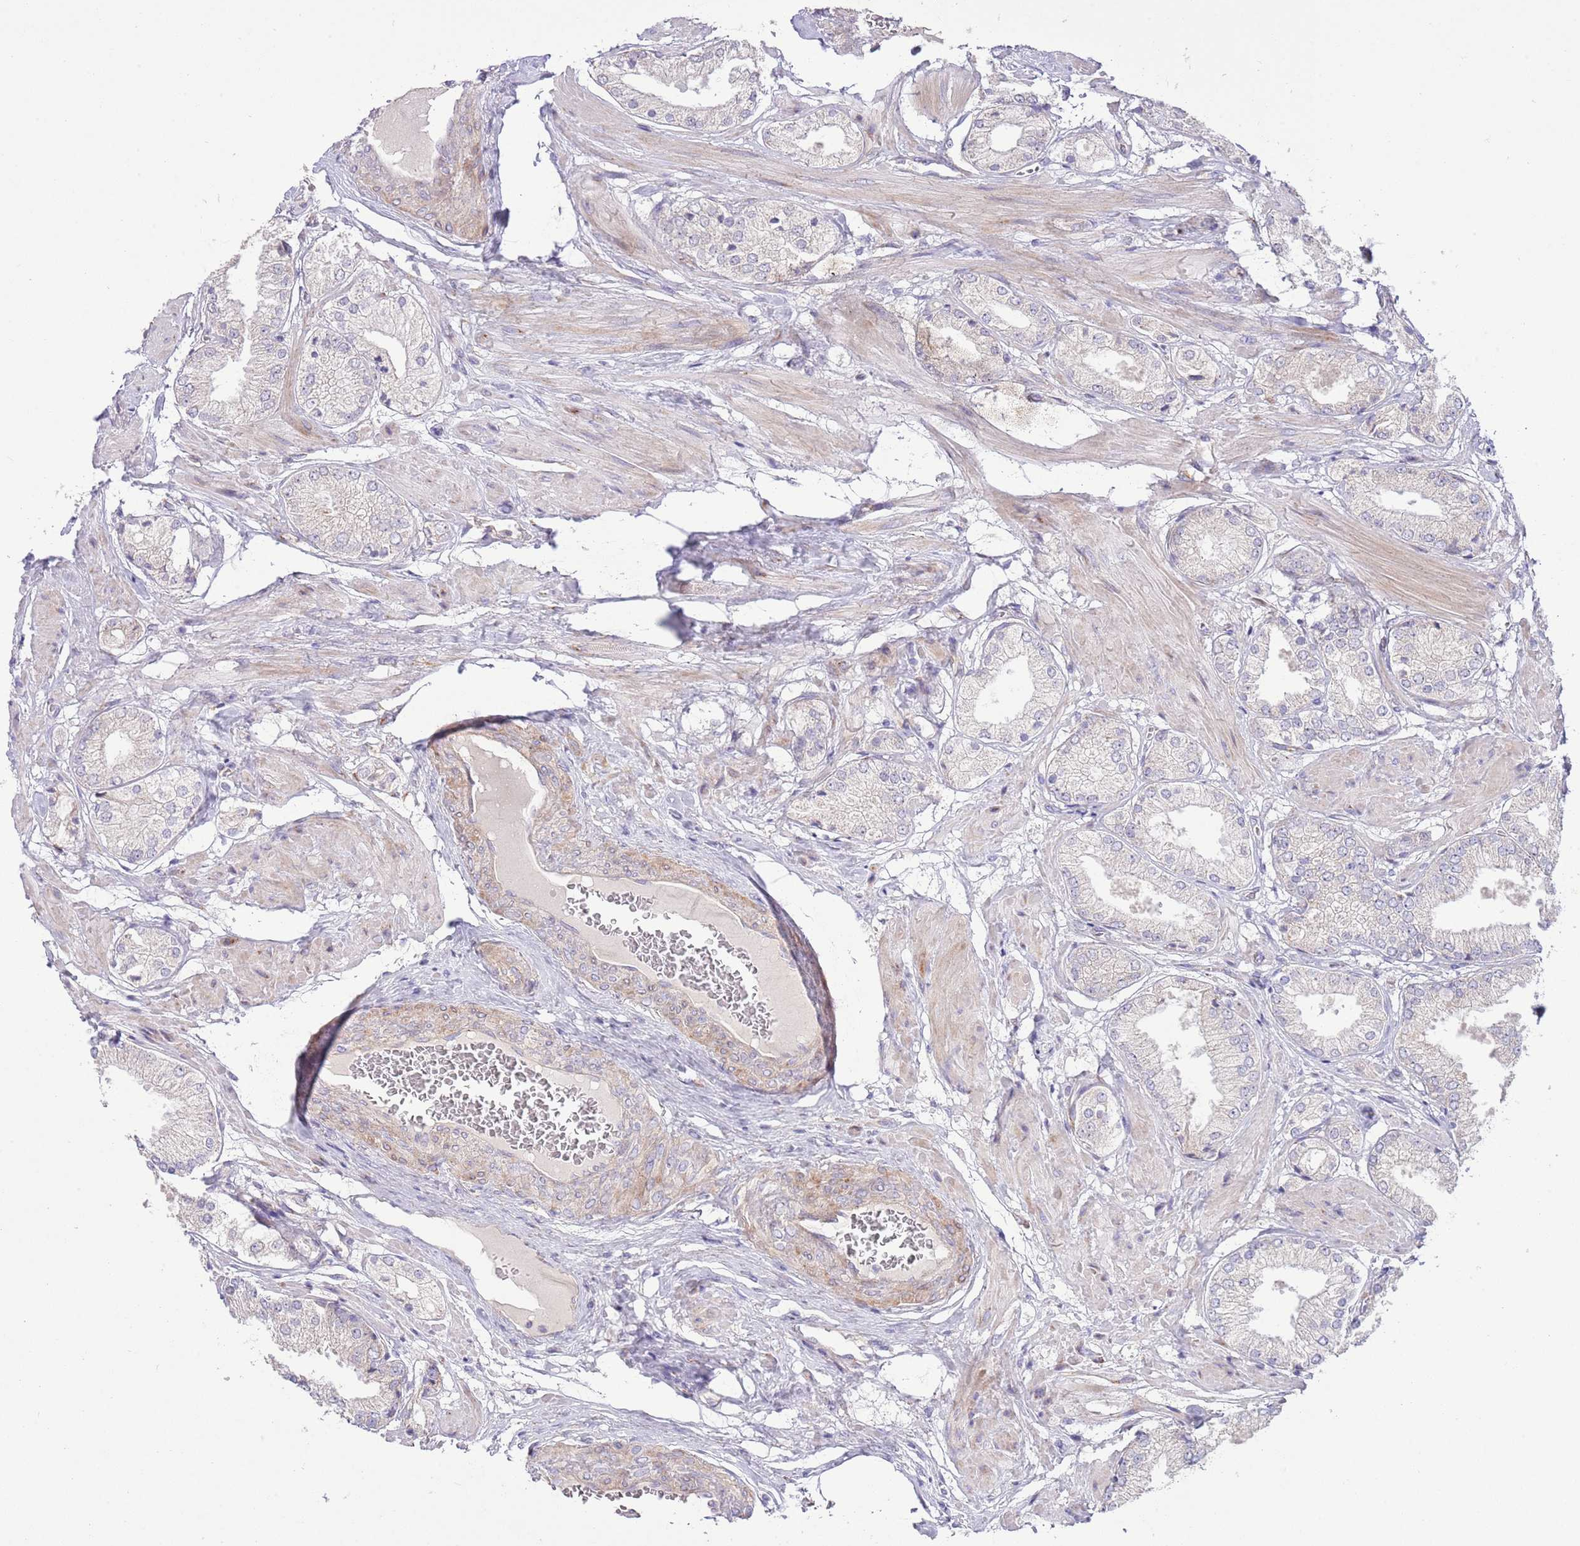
{"staining": {"intensity": "negative", "quantity": "none", "location": "none"}, "tissue": "prostate cancer", "cell_type": "Tumor cells", "image_type": "cancer", "snomed": [{"axis": "morphology", "description": "Adenocarcinoma, High grade"}, {"axis": "topography", "description": "Prostate and seminal vesicle, NOS"}], "caption": "Prostate cancer was stained to show a protein in brown. There is no significant expression in tumor cells.", "gene": "TOMM5", "patient": {"sex": "male", "age": 64}}